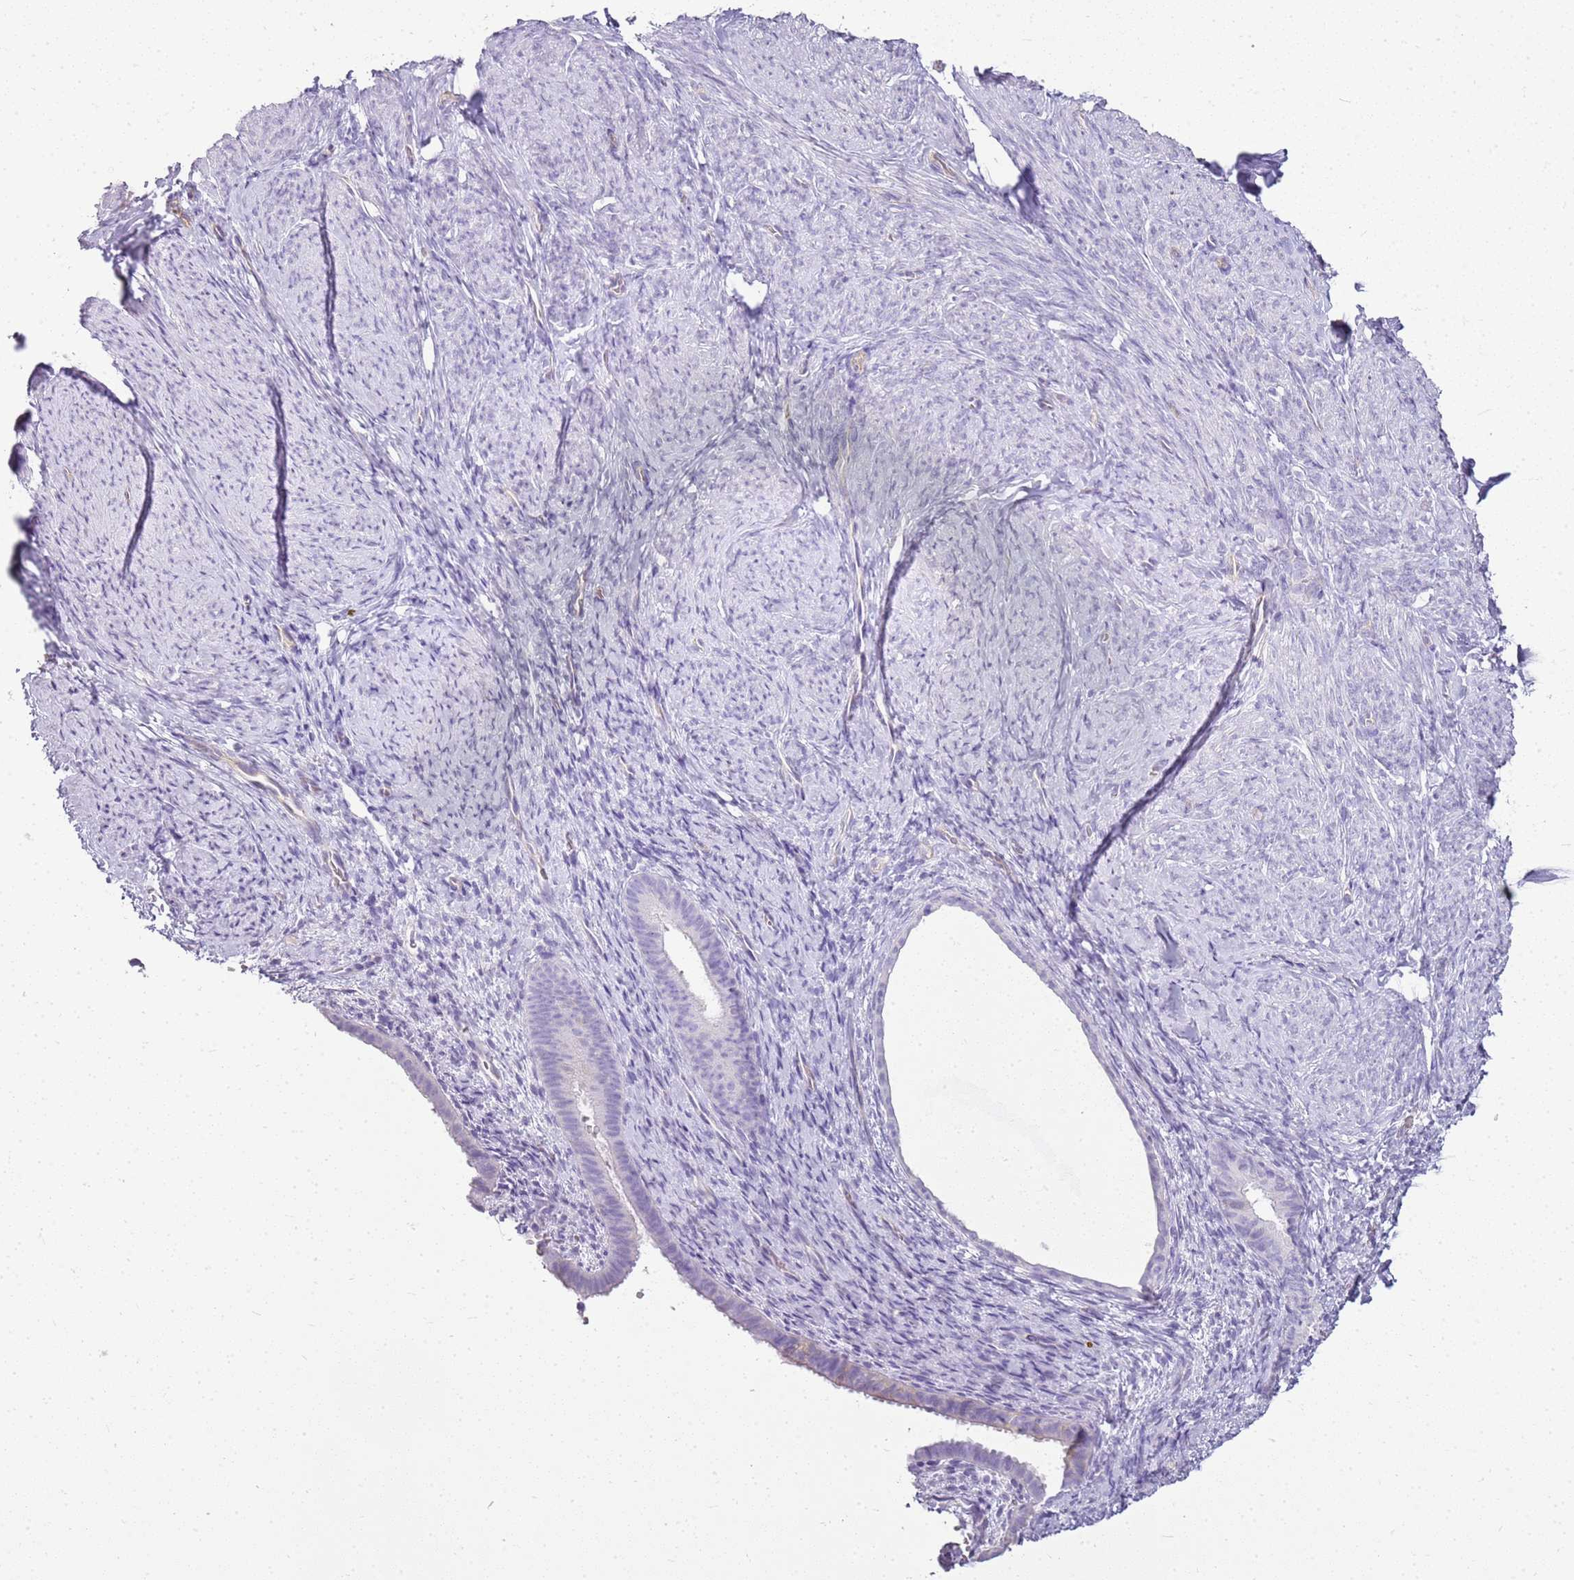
{"staining": {"intensity": "negative", "quantity": "none", "location": "none"}, "tissue": "endometrium", "cell_type": "Cells in endometrial stroma", "image_type": "normal", "snomed": [{"axis": "morphology", "description": "Normal tissue, NOS"}, {"axis": "topography", "description": "Endometrium"}], "caption": "An IHC histopathology image of normal endometrium is shown. There is no staining in cells in endometrial stroma of endometrium. The staining was performed using DAB (3,3'-diaminobenzidine) to visualize the protein expression in brown, while the nuclei were stained in blue with hematoxylin (Magnification: 20x).", "gene": "SULT1E1", "patient": {"sex": "female", "age": 65}}